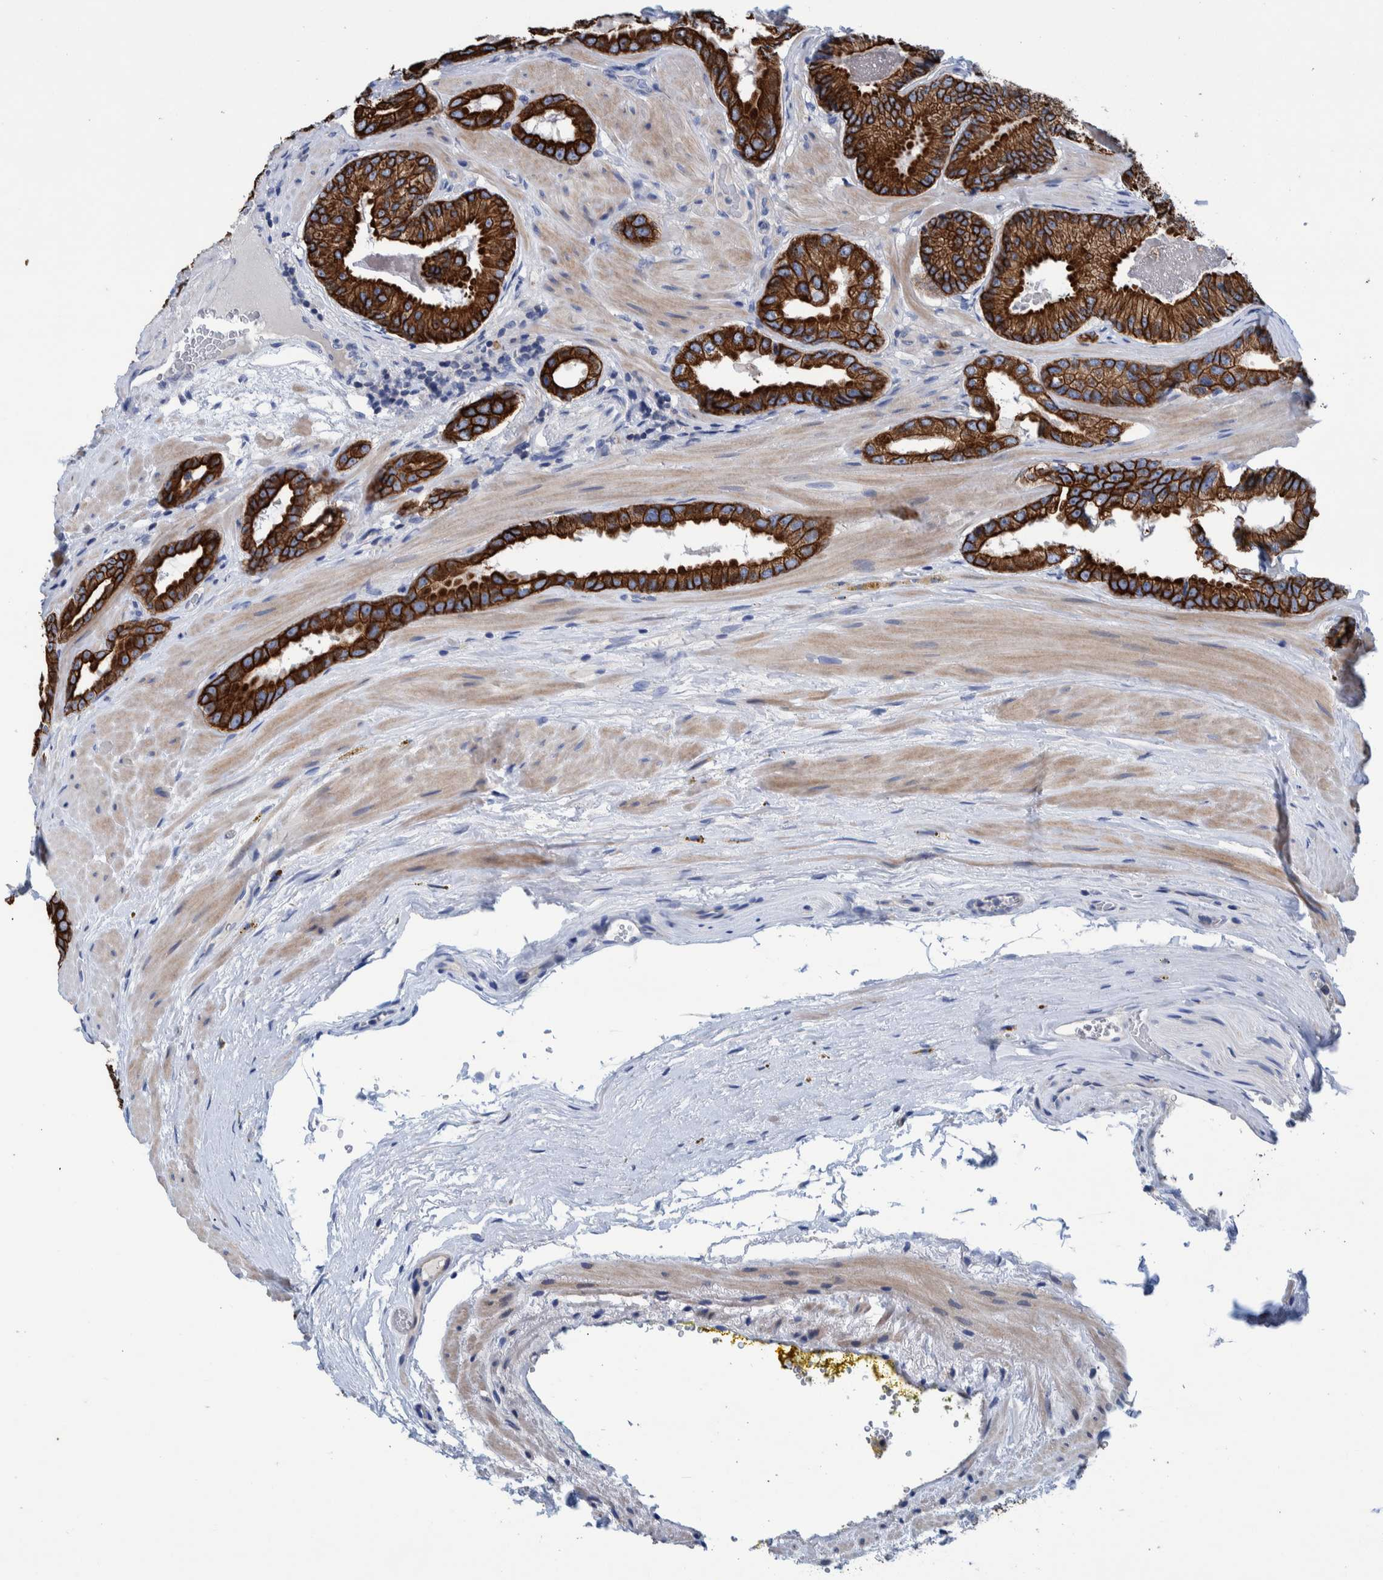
{"staining": {"intensity": "strong", "quantity": ">75%", "location": "cytoplasmic/membranous"}, "tissue": "prostate cancer", "cell_type": "Tumor cells", "image_type": "cancer", "snomed": [{"axis": "morphology", "description": "Adenocarcinoma, Low grade"}, {"axis": "topography", "description": "Prostate"}], "caption": "Tumor cells display high levels of strong cytoplasmic/membranous staining in approximately >75% of cells in low-grade adenocarcinoma (prostate).", "gene": "MKS1", "patient": {"sex": "male", "age": 51}}